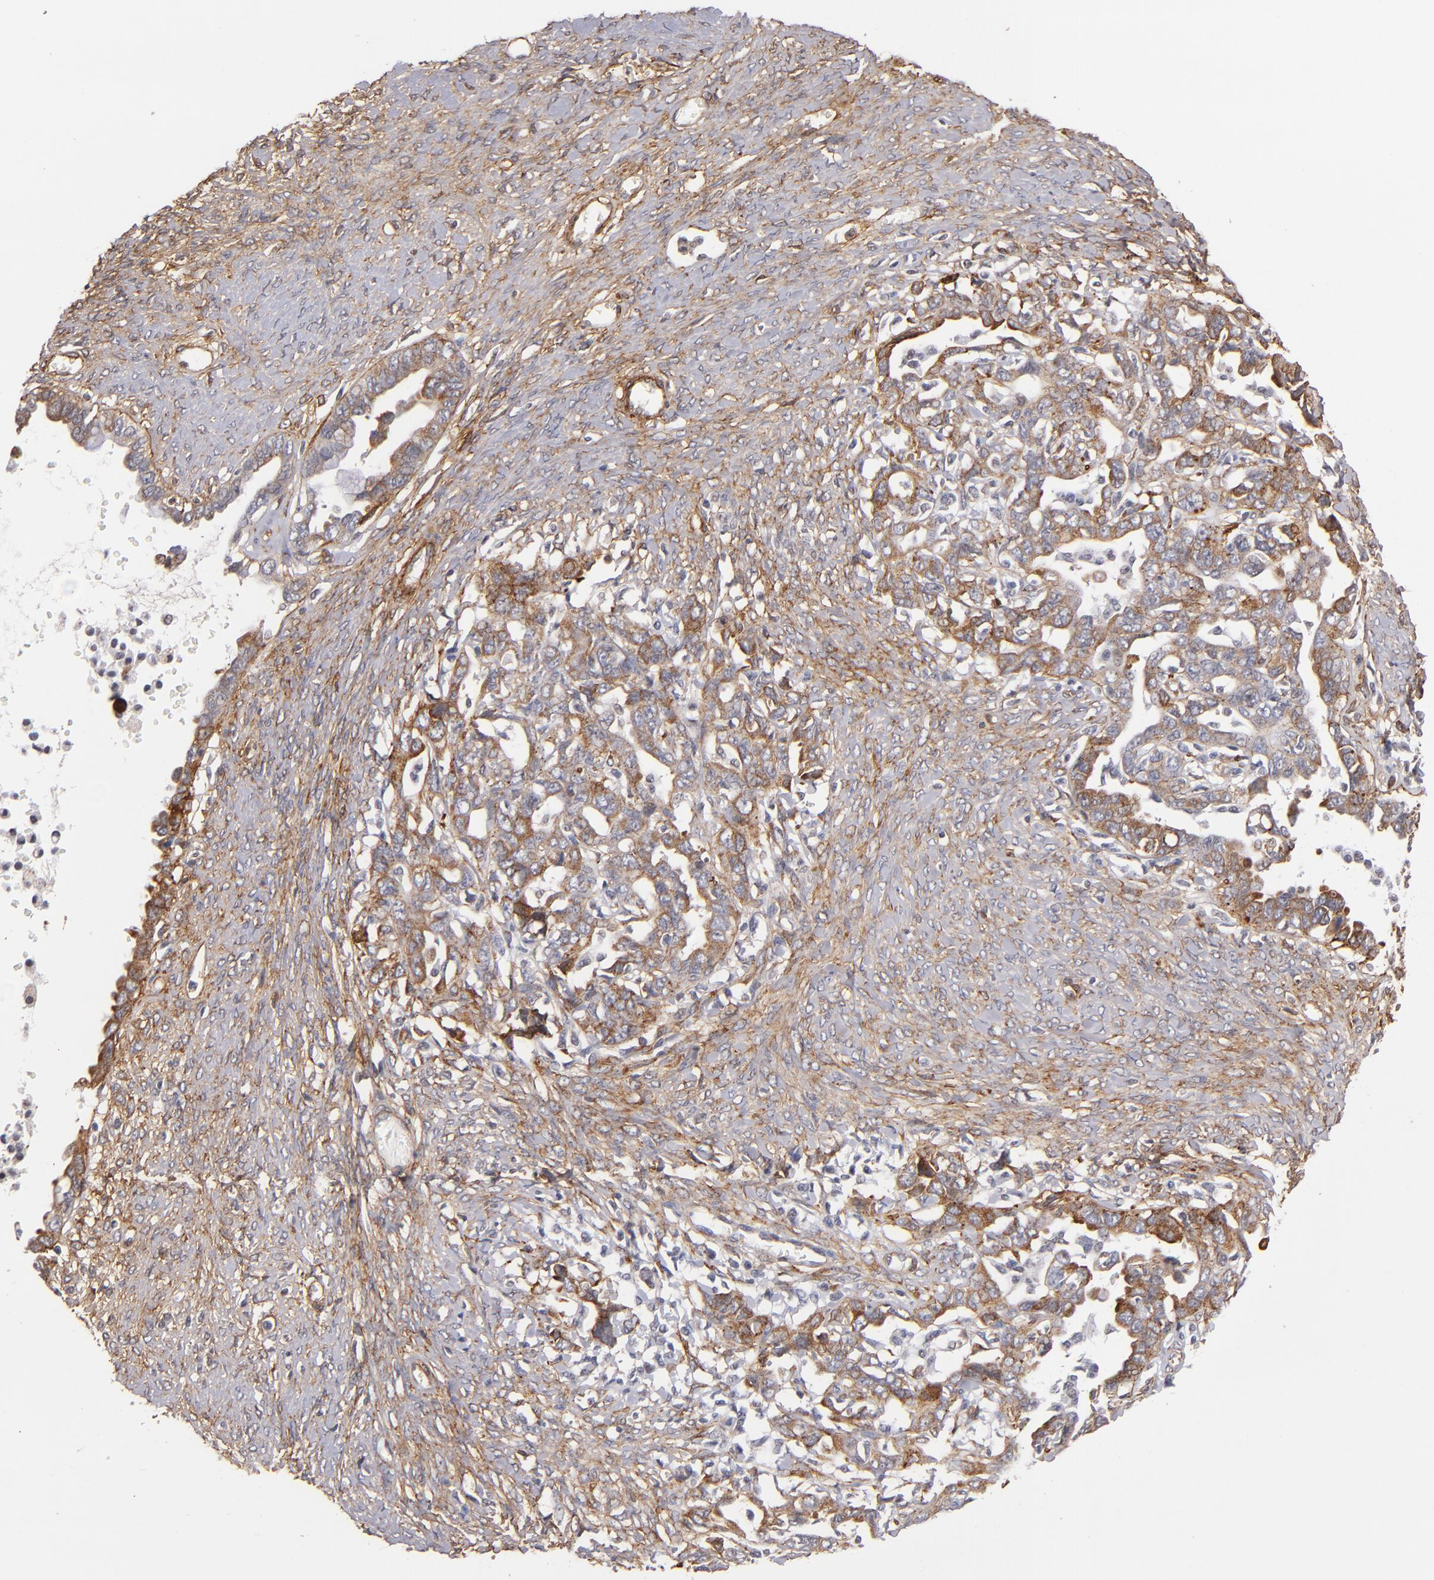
{"staining": {"intensity": "weak", "quantity": "25%-75%", "location": "cytoplasmic/membranous"}, "tissue": "ovarian cancer", "cell_type": "Tumor cells", "image_type": "cancer", "snomed": [{"axis": "morphology", "description": "Cystadenocarcinoma, serous, NOS"}, {"axis": "topography", "description": "Ovary"}], "caption": "IHC staining of serous cystadenocarcinoma (ovarian), which reveals low levels of weak cytoplasmic/membranous positivity in approximately 25%-75% of tumor cells indicating weak cytoplasmic/membranous protein expression. The staining was performed using DAB (brown) for protein detection and nuclei were counterstained in hematoxylin (blue).", "gene": "LAMC1", "patient": {"sex": "female", "age": 69}}